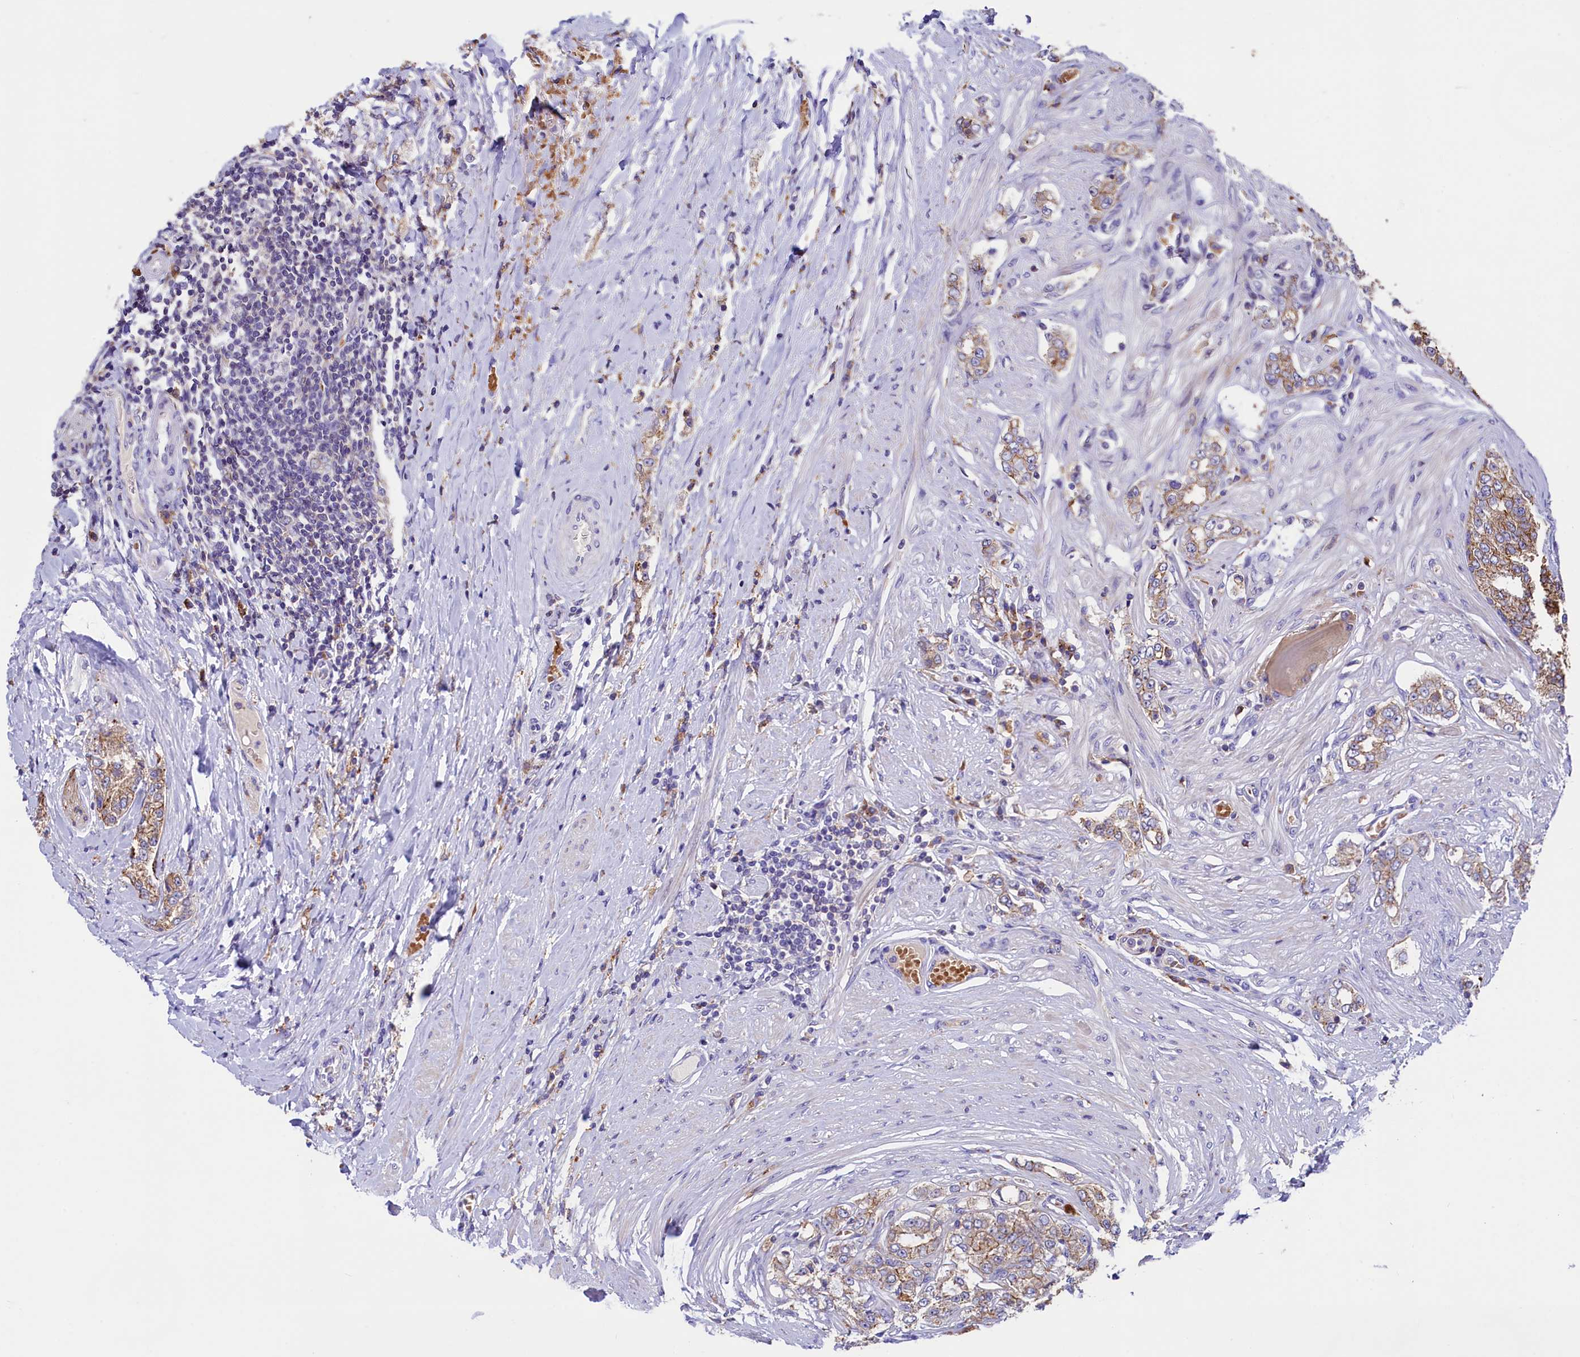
{"staining": {"intensity": "weak", "quantity": ">75%", "location": "cytoplasmic/membranous"}, "tissue": "prostate cancer", "cell_type": "Tumor cells", "image_type": "cancer", "snomed": [{"axis": "morphology", "description": "Adenocarcinoma, High grade"}, {"axis": "topography", "description": "Prostate"}], "caption": "This photomicrograph demonstrates immunohistochemistry staining of human prostate cancer, with low weak cytoplasmic/membranous expression in approximately >75% of tumor cells.", "gene": "HPS6", "patient": {"sex": "male", "age": 64}}